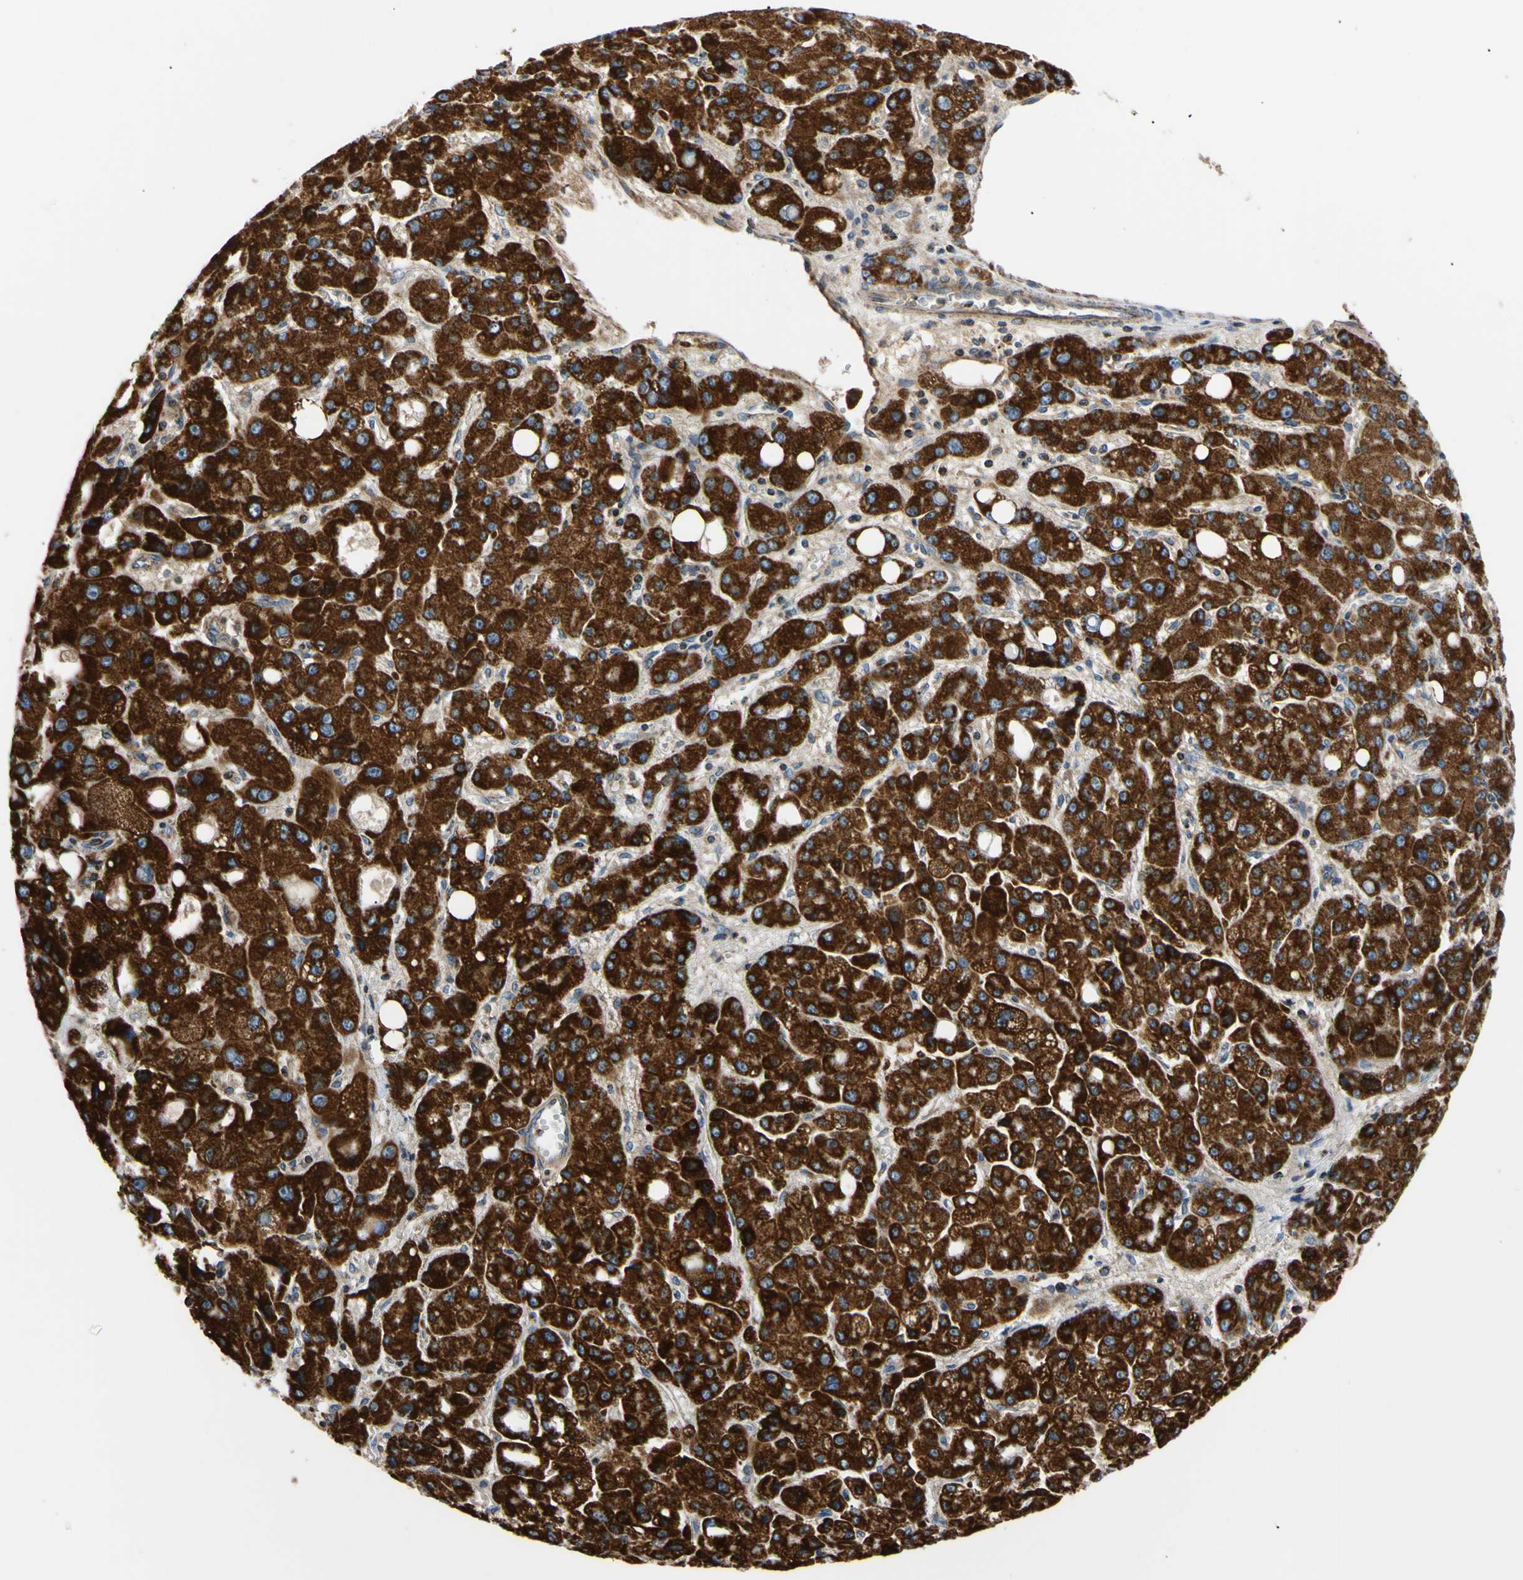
{"staining": {"intensity": "strong", "quantity": ">75%", "location": "cytoplasmic/membranous"}, "tissue": "liver cancer", "cell_type": "Tumor cells", "image_type": "cancer", "snomed": [{"axis": "morphology", "description": "Carcinoma, Hepatocellular, NOS"}, {"axis": "topography", "description": "Liver"}], "caption": "Protein staining reveals strong cytoplasmic/membranous staining in approximately >75% of tumor cells in liver hepatocellular carcinoma.", "gene": "CLPP", "patient": {"sex": "male", "age": 55}}